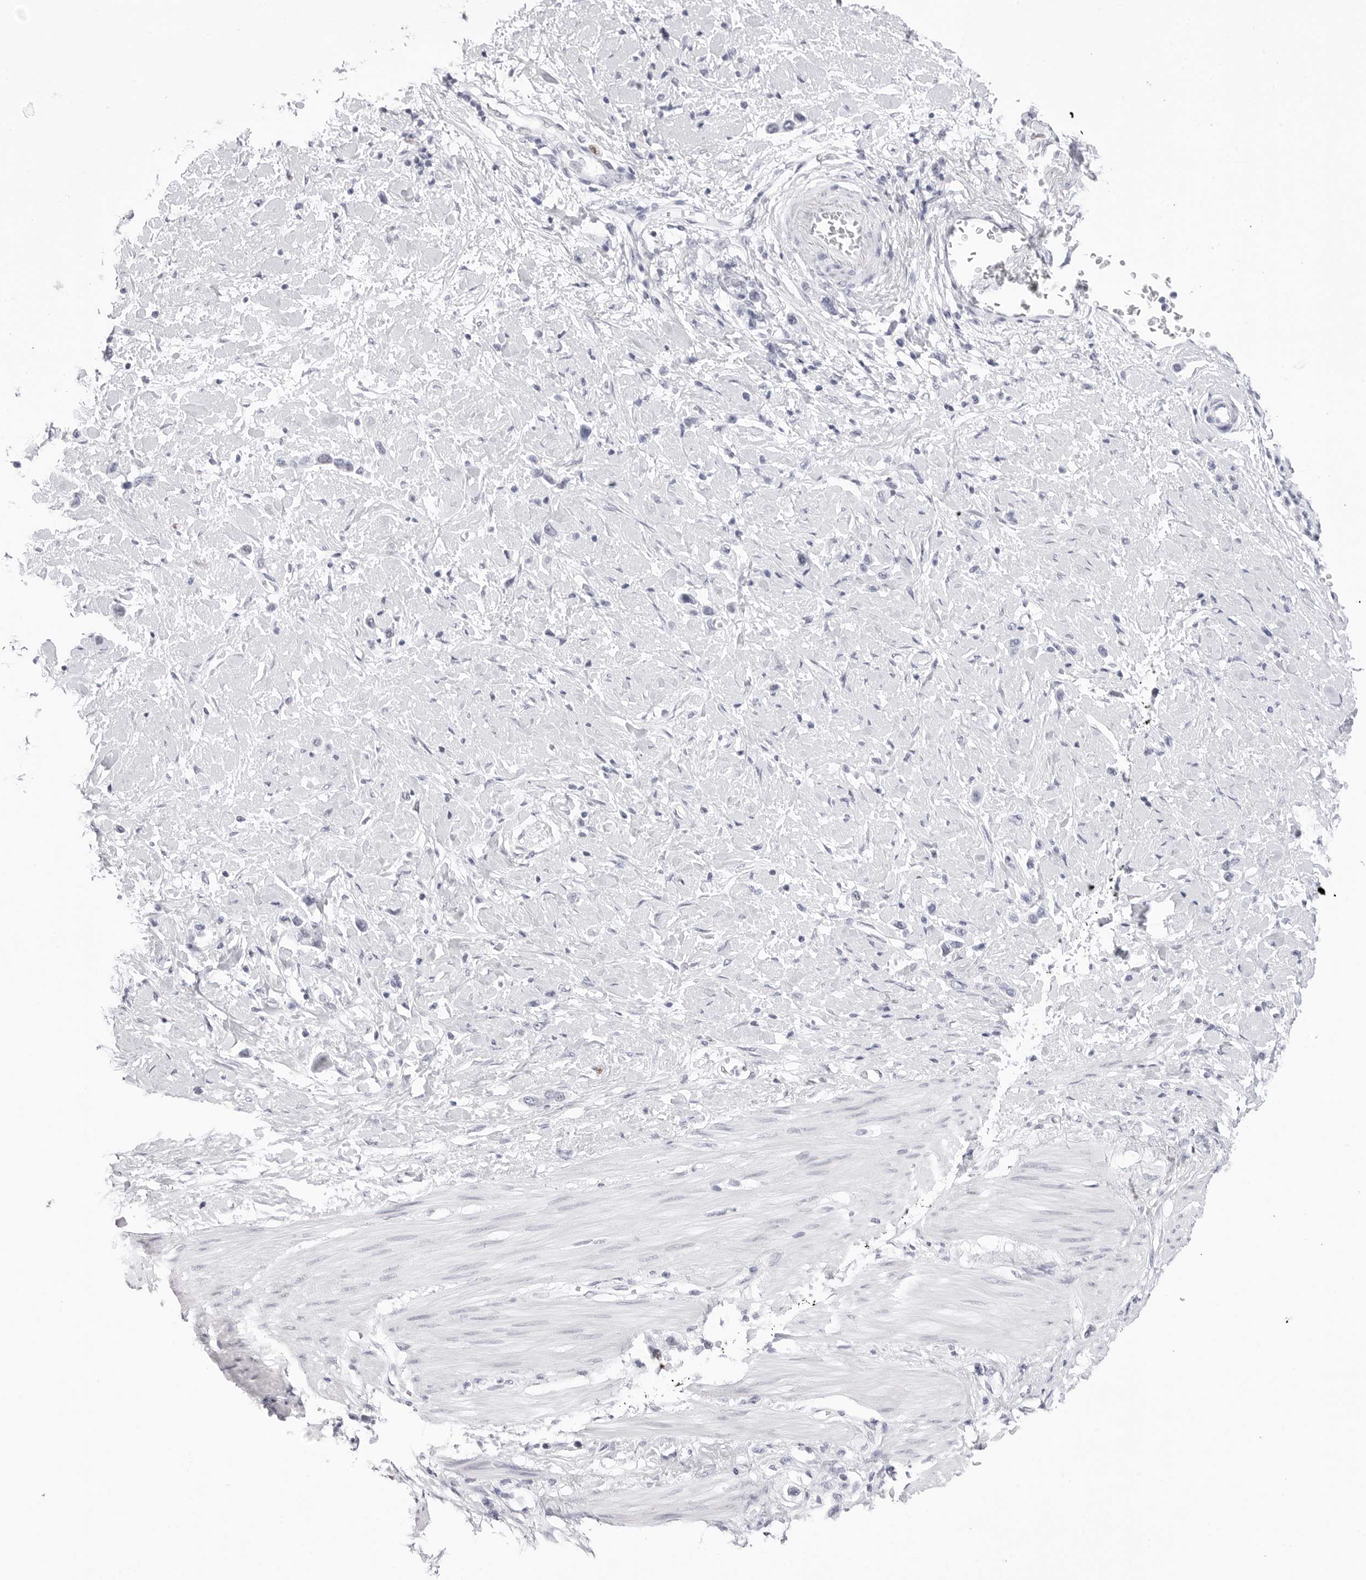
{"staining": {"intensity": "negative", "quantity": "none", "location": "none"}, "tissue": "stomach cancer", "cell_type": "Tumor cells", "image_type": "cancer", "snomed": [{"axis": "morphology", "description": "Adenocarcinoma, NOS"}, {"axis": "topography", "description": "Stomach"}], "caption": "DAB (3,3'-diaminobenzidine) immunohistochemical staining of stomach cancer reveals no significant positivity in tumor cells.", "gene": "NASP", "patient": {"sex": "female", "age": 65}}